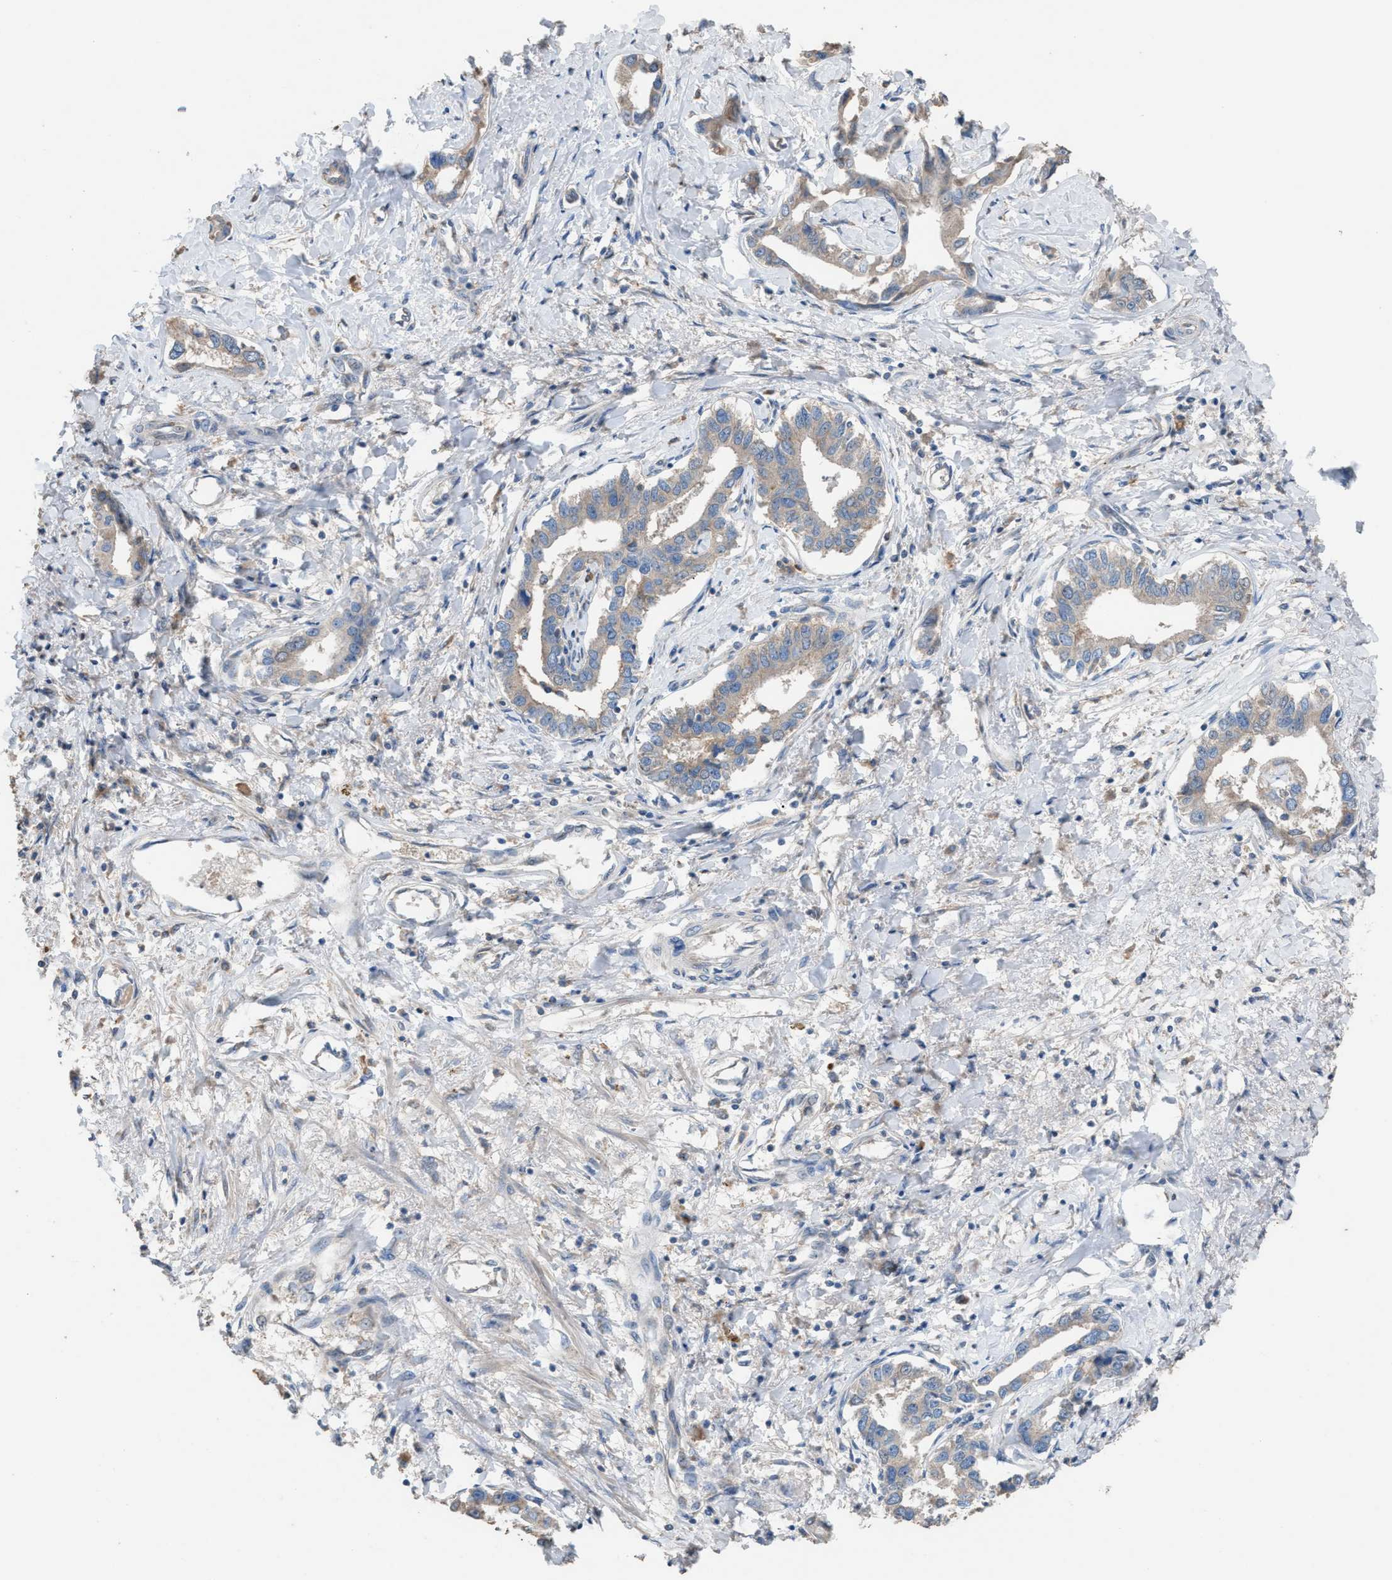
{"staining": {"intensity": "weak", "quantity": ">75%", "location": "cytoplasmic/membranous"}, "tissue": "liver cancer", "cell_type": "Tumor cells", "image_type": "cancer", "snomed": [{"axis": "morphology", "description": "Cholangiocarcinoma"}, {"axis": "topography", "description": "Liver"}], "caption": "Liver cholangiocarcinoma stained for a protein demonstrates weak cytoplasmic/membranous positivity in tumor cells.", "gene": "TPK1", "patient": {"sex": "male", "age": 59}}